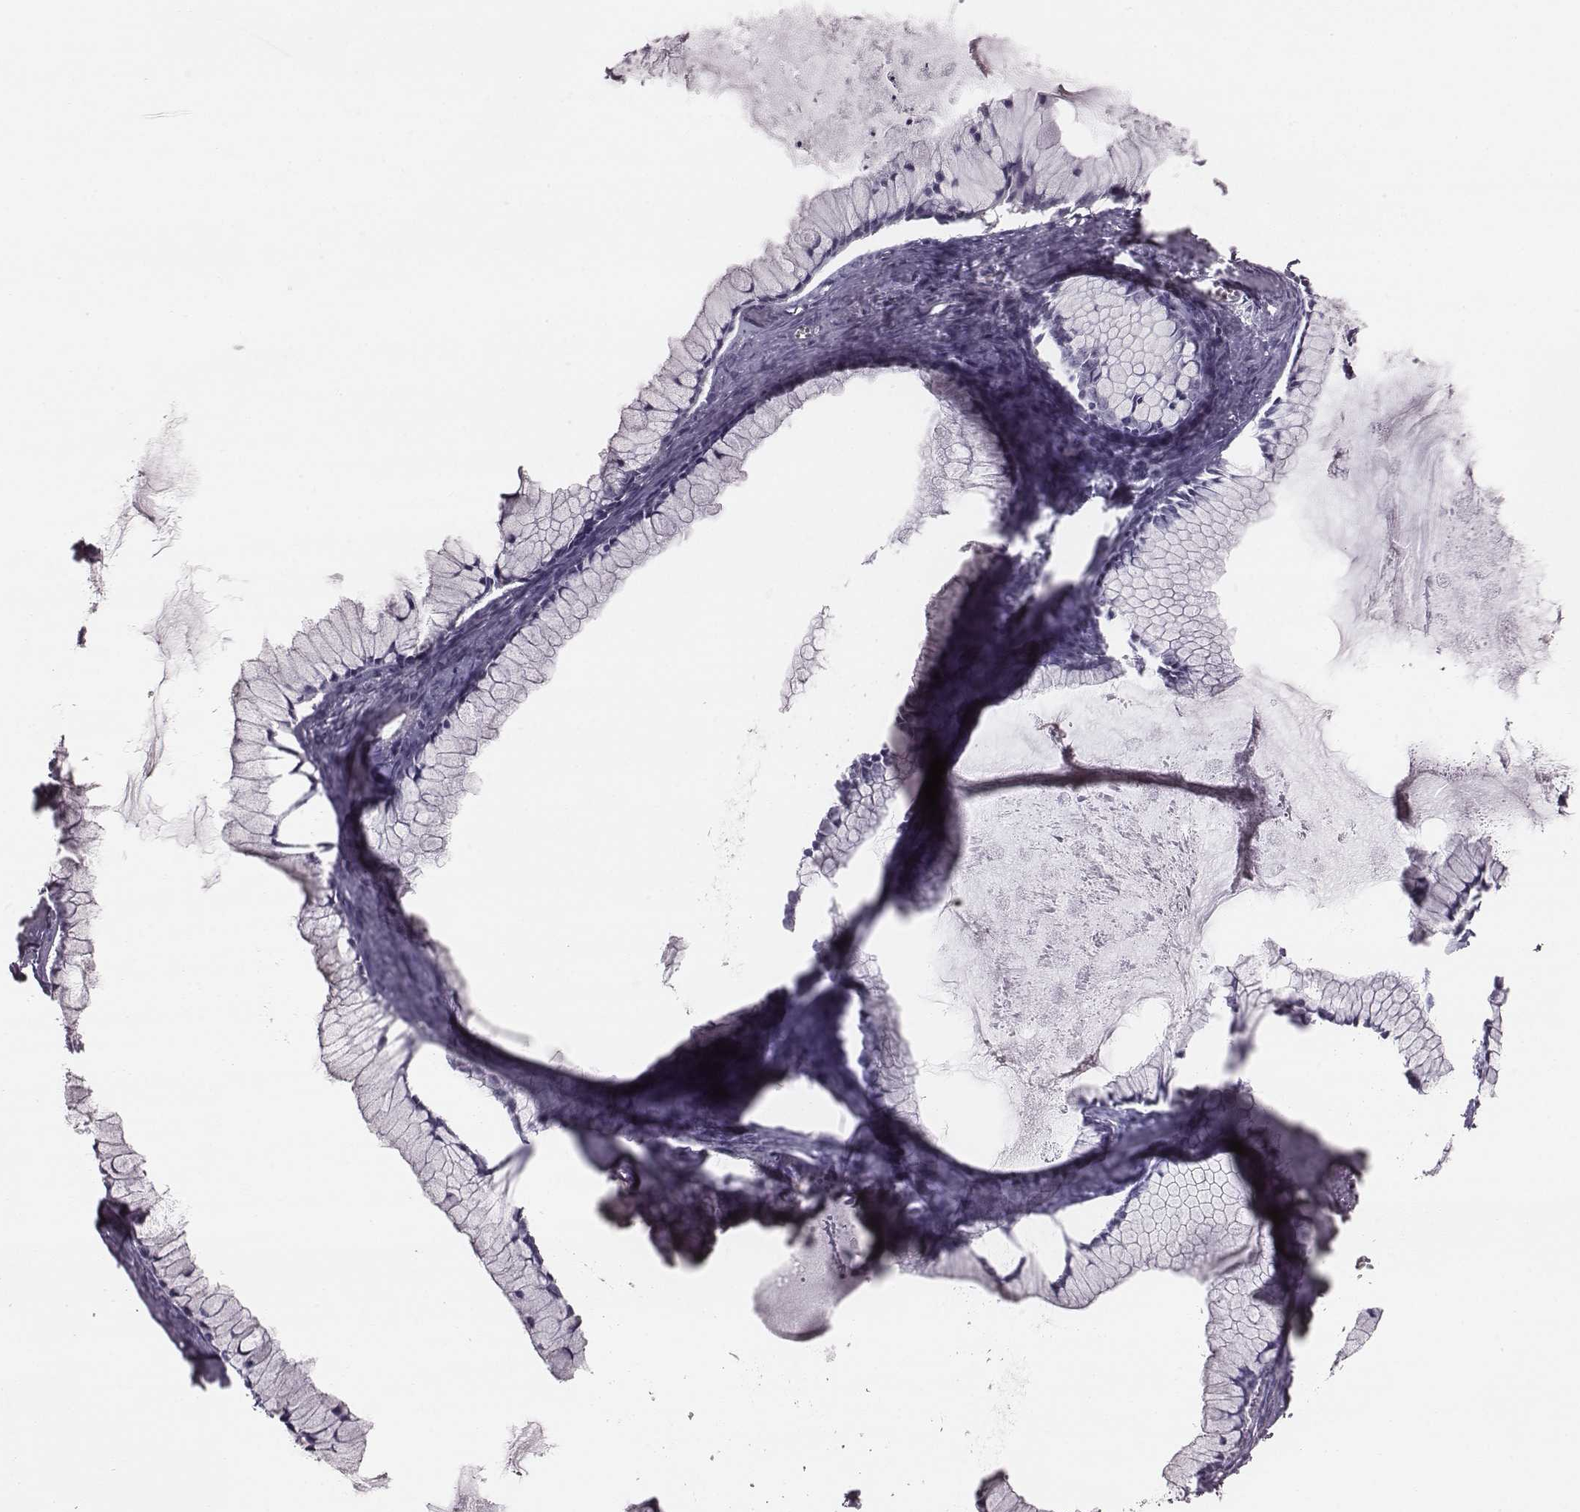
{"staining": {"intensity": "negative", "quantity": "none", "location": "none"}, "tissue": "ovarian cancer", "cell_type": "Tumor cells", "image_type": "cancer", "snomed": [{"axis": "morphology", "description": "Cystadenocarcinoma, mucinous, NOS"}, {"axis": "topography", "description": "Ovary"}], "caption": "Immunohistochemistry (IHC) of ovarian cancer (mucinous cystadenocarcinoma) shows no staining in tumor cells.", "gene": "PDE8B", "patient": {"sex": "female", "age": 41}}